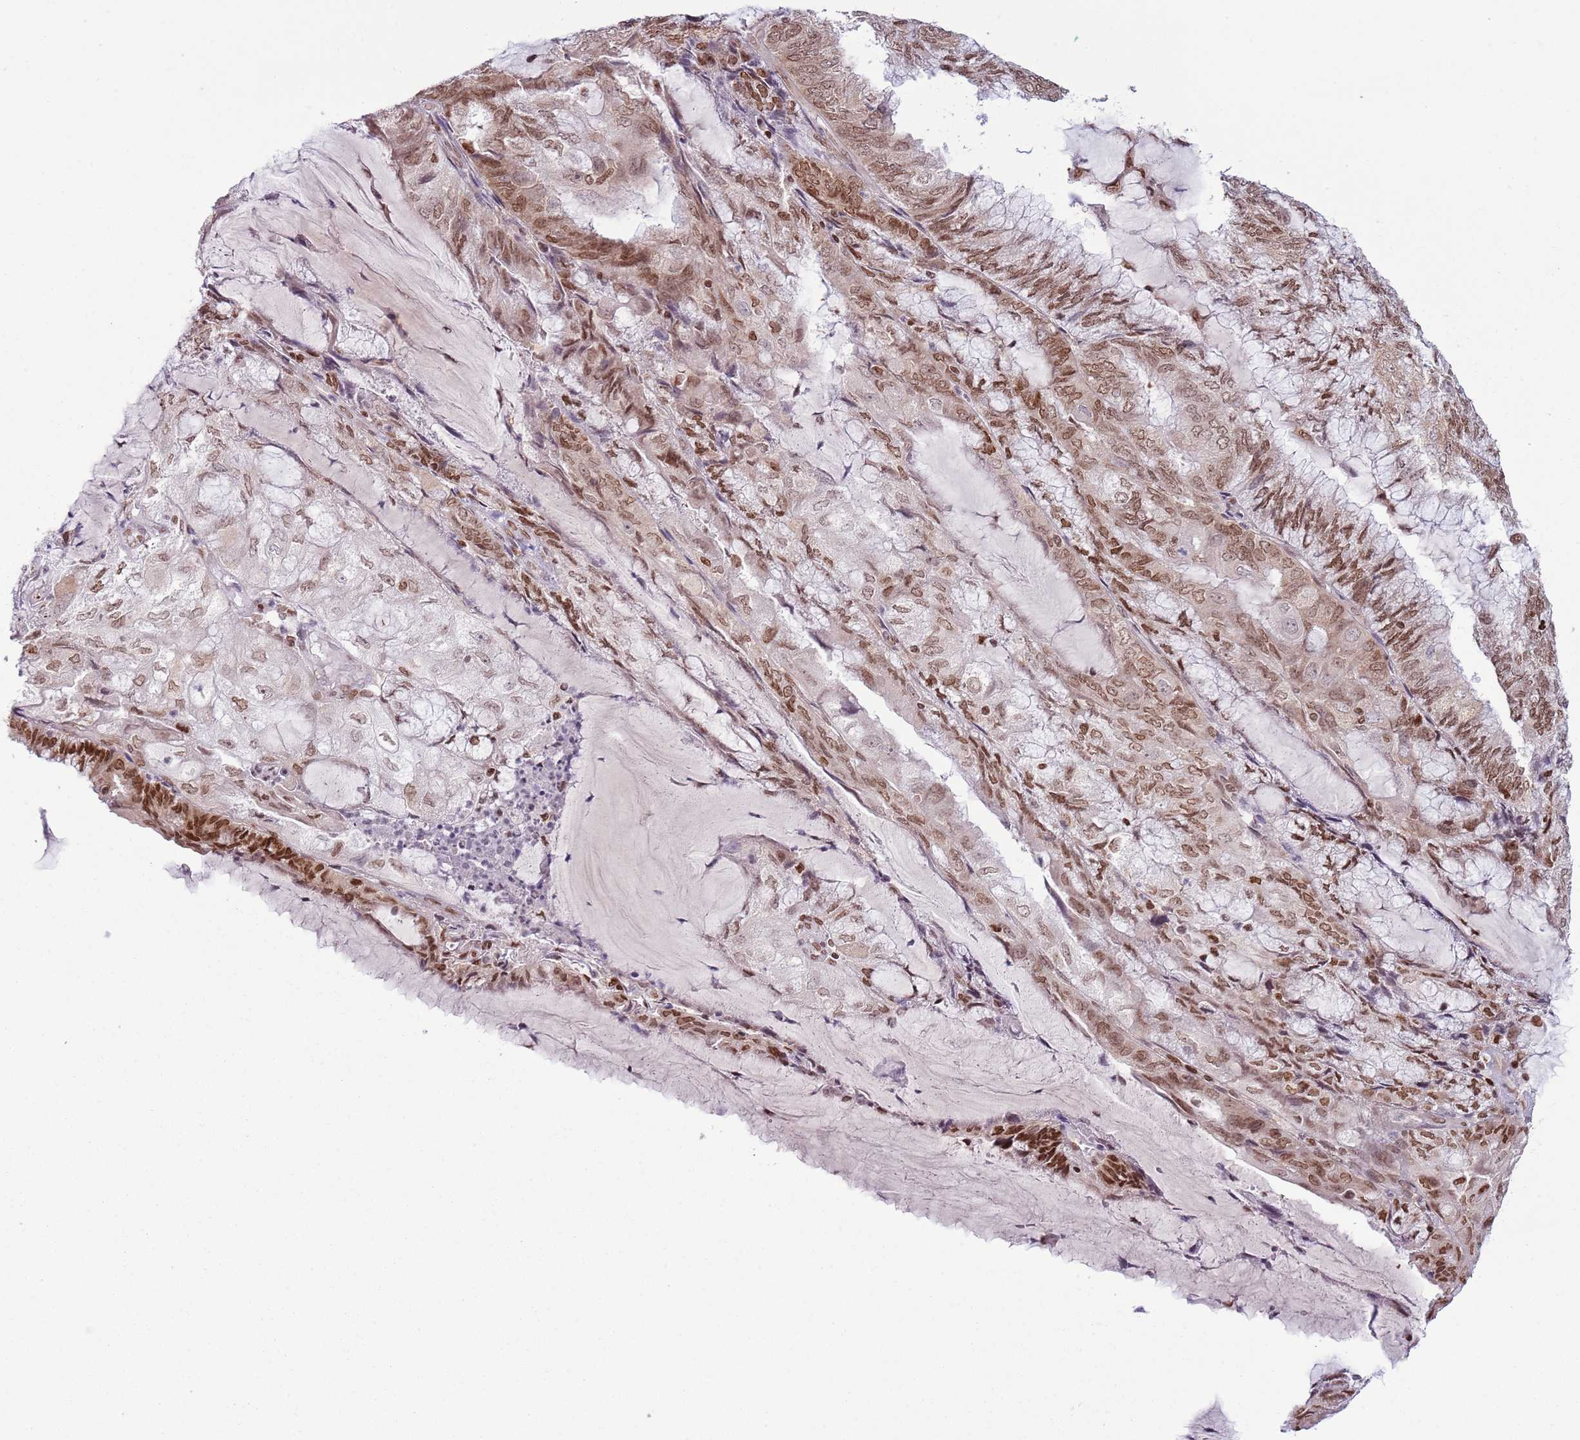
{"staining": {"intensity": "strong", "quantity": ">75%", "location": "nuclear"}, "tissue": "endometrial cancer", "cell_type": "Tumor cells", "image_type": "cancer", "snomed": [{"axis": "morphology", "description": "Adenocarcinoma, NOS"}, {"axis": "topography", "description": "Endometrium"}], "caption": "An image of endometrial adenocarcinoma stained for a protein demonstrates strong nuclear brown staining in tumor cells. (DAB (3,3'-diaminobenzidine) IHC with brightfield microscopy, high magnification).", "gene": "SELENOH", "patient": {"sex": "female", "age": 81}}